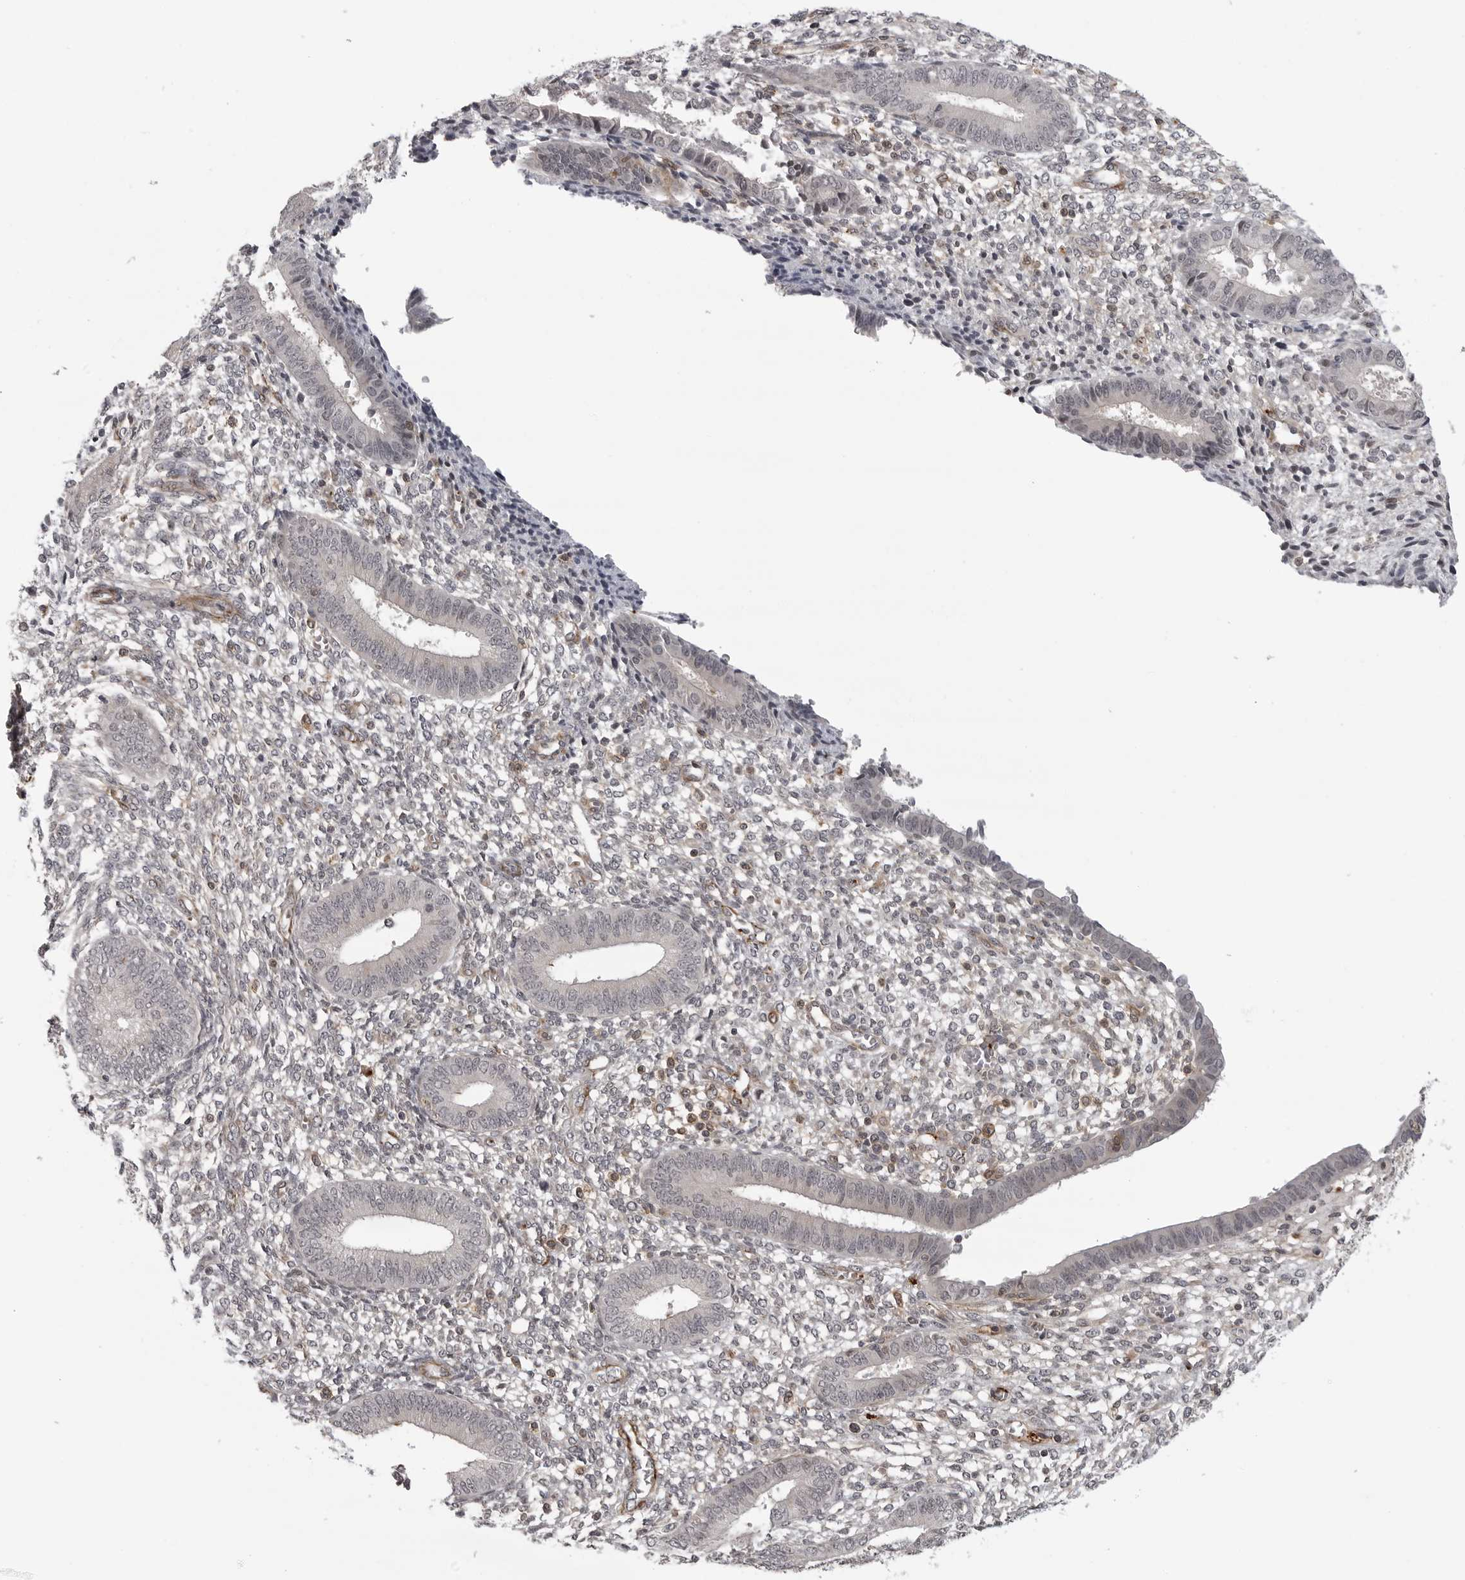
{"staining": {"intensity": "moderate", "quantity": "25%-75%", "location": "cytoplasmic/membranous"}, "tissue": "endometrium", "cell_type": "Cells in endometrial stroma", "image_type": "normal", "snomed": [{"axis": "morphology", "description": "Normal tissue, NOS"}, {"axis": "topography", "description": "Endometrium"}], "caption": "Moderate cytoplasmic/membranous expression is seen in approximately 25%-75% of cells in endometrial stroma in benign endometrium.", "gene": "TUT4", "patient": {"sex": "female", "age": 46}}